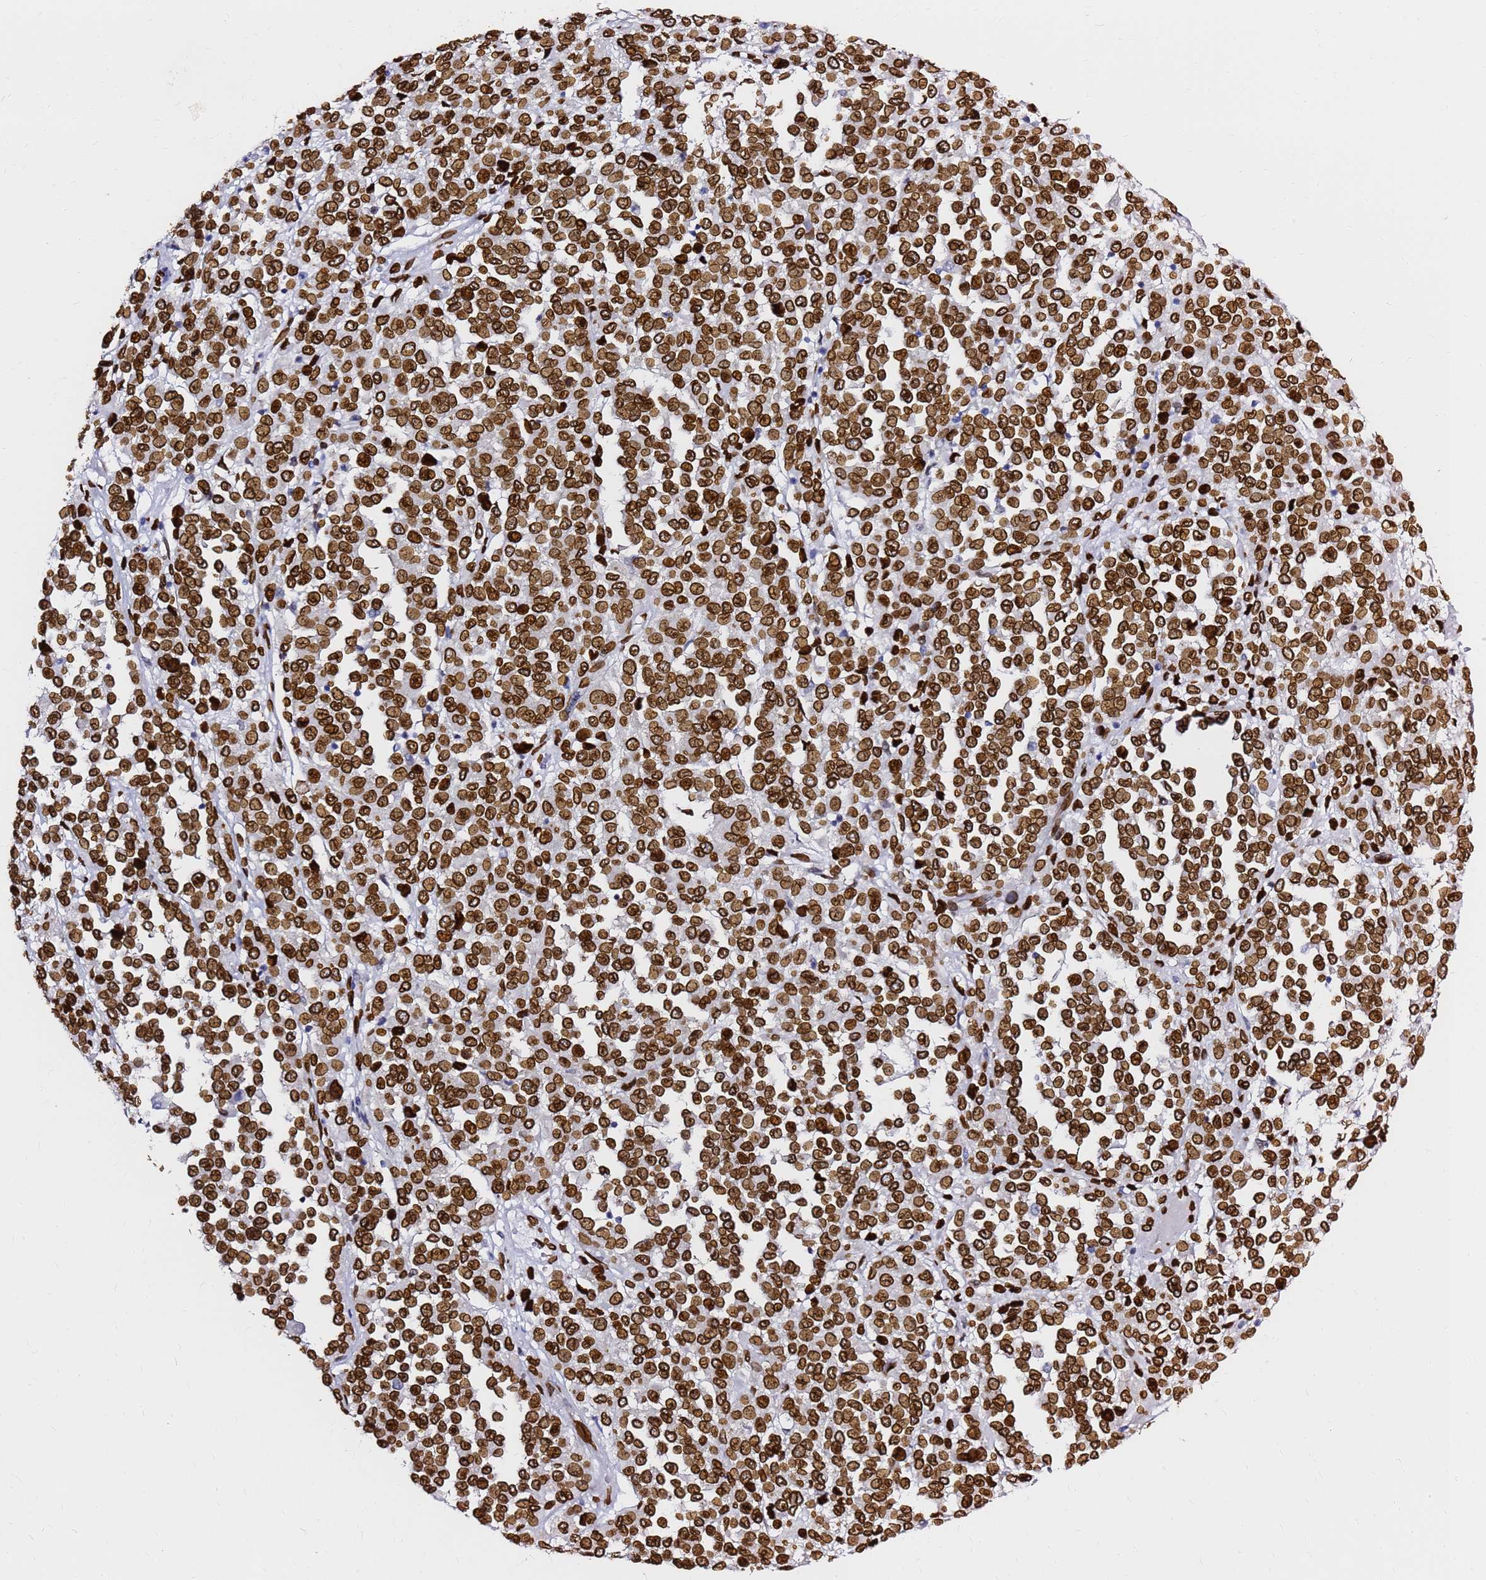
{"staining": {"intensity": "strong", "quantity": ">75%", "location": "cytoplasmic/membranous,nuclear"}, "tissue": "melanoma", "cell_type": "Tumor cells", "image_type": "cancer", "snomed": [{"axis": "morphology", "description": "Malignant melanoma, Metastatic site"}, {"axis": "topography", "description": "Pancreas"}], "caption": "Immunohistochemistry of human malignant melanoma (metastatic site) reveals high levels of strong cytoplasmic/membranous and nuclear expression in approximately >75% of tumor cells.", "gene": "C6orf141", "patient": {"sex": "female", "age": 30}}